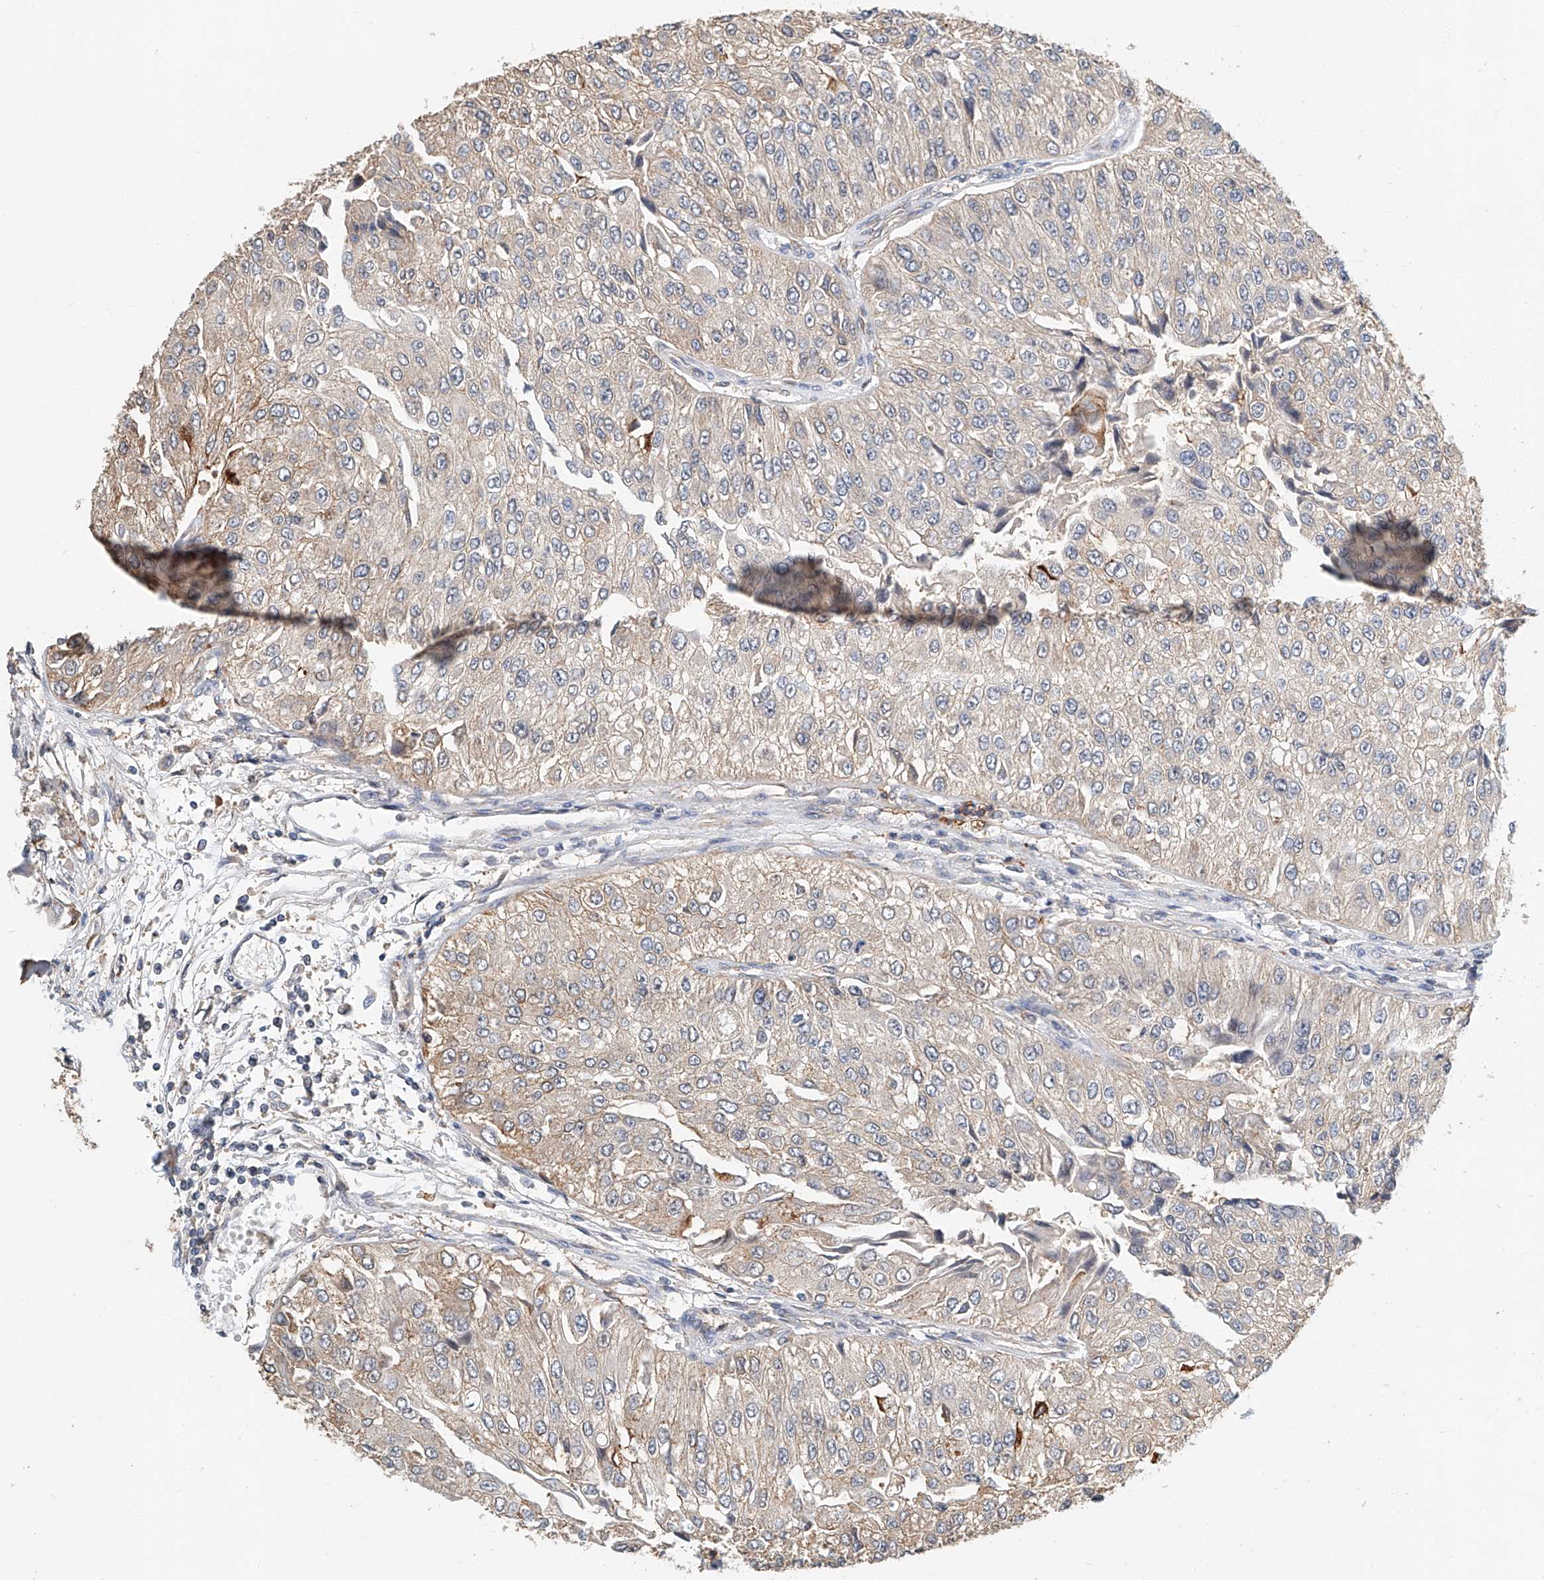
{"staining": {"intensity": "negative", "quantity": "none", "location": "none"}, "tissue": "urothelial cancer", "cell_type": "Tumor cells", "image_type": "cancer", "snomed": [{"axis": "morphology", "description": "Urothelial carcinoma, High grade"}, {"axis": "topography", "description": "Kidney"}, {"axis": "topography", "description": "Urinary bladder"}], "caption": "Image shows no protein expression in tumor cells of high-grade urothelial carcinoma tissue. The staining was performed using DAB to visualize the protein expression in brown, while the nuclei were stained in blue with hematoxylin (Magnification: 20x).", "gene": "CTDP1", "patient": {"sex": "male", "age": 77}}